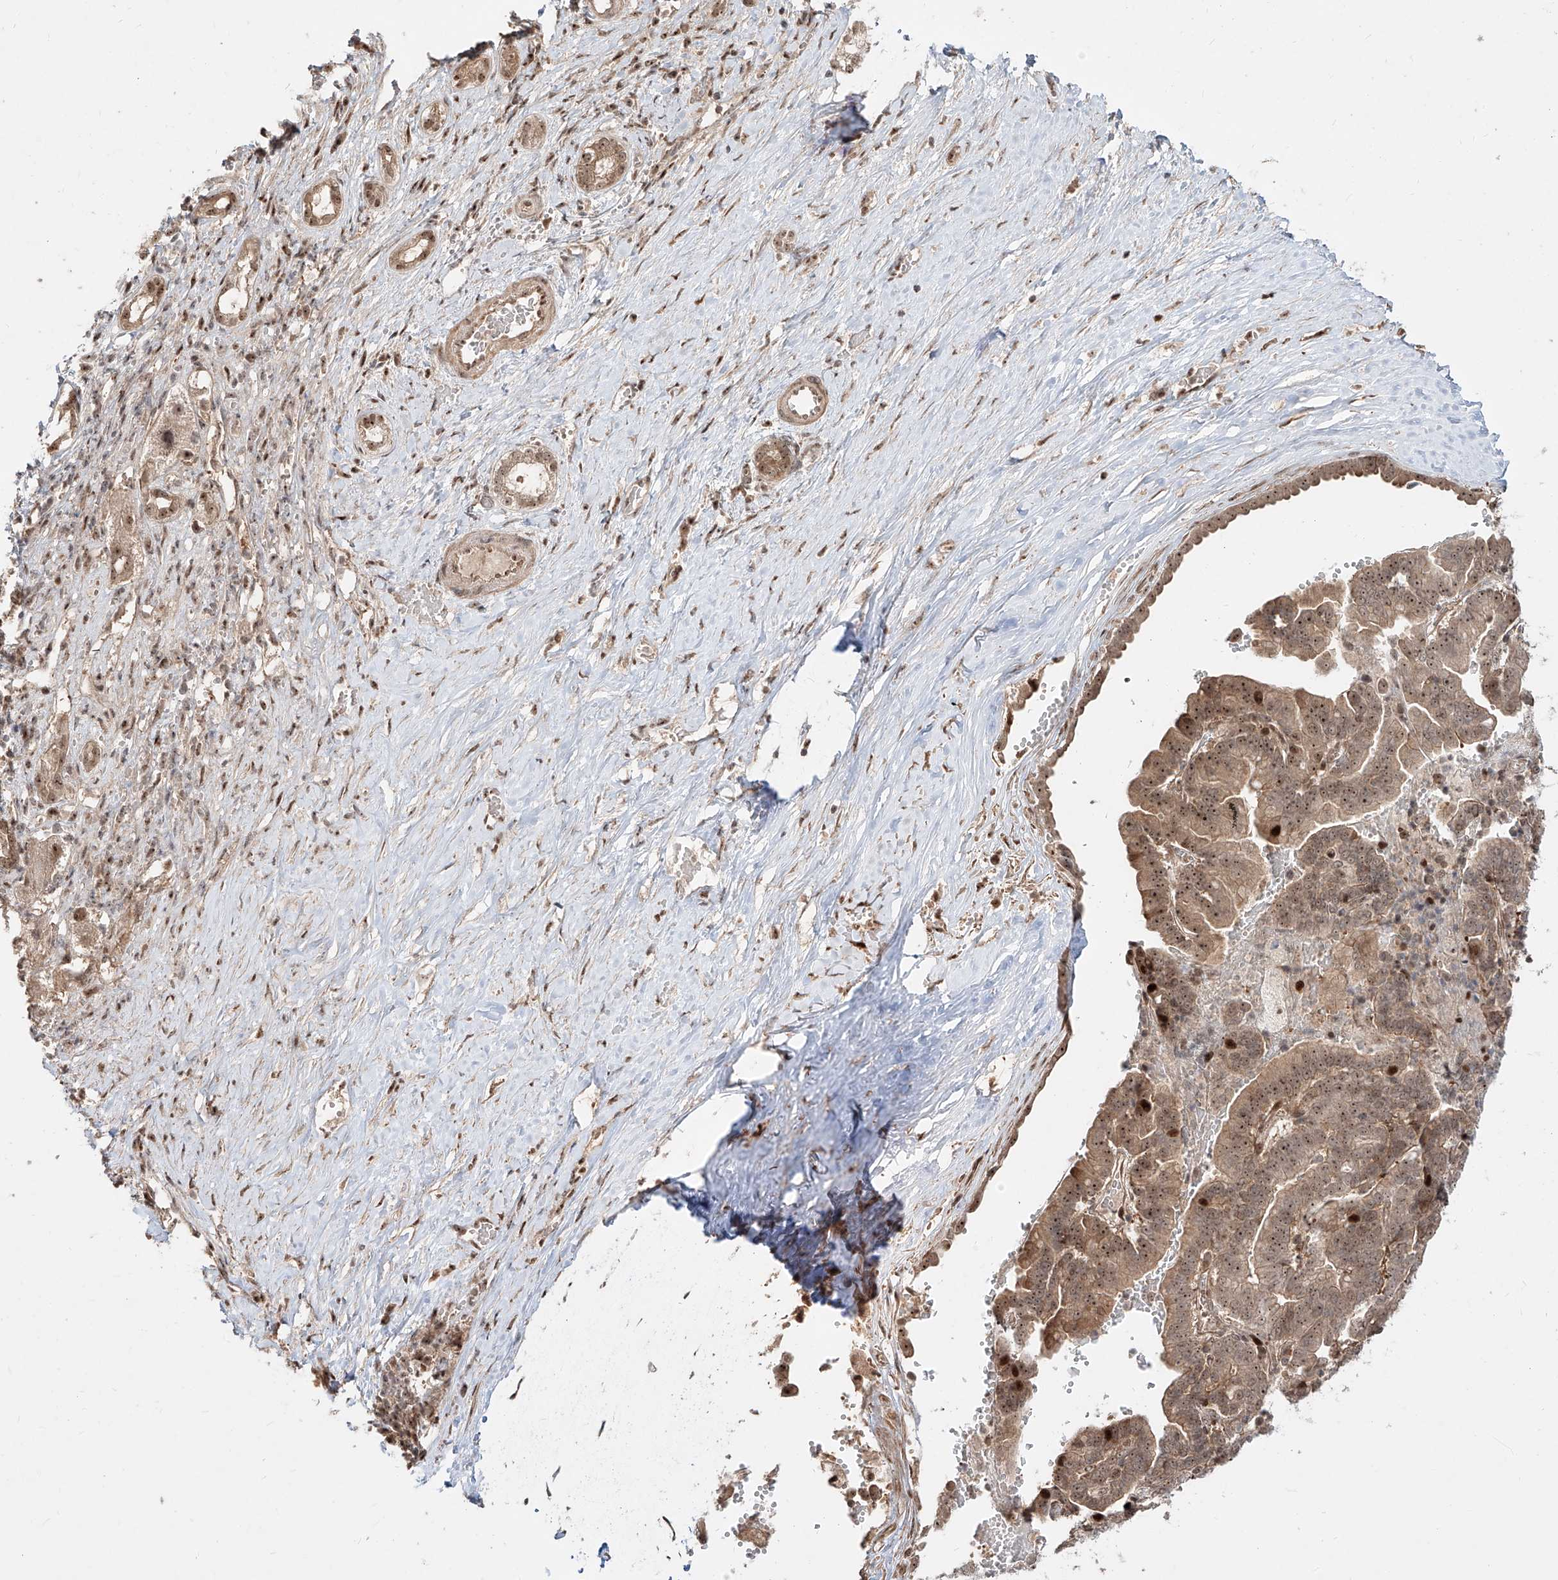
{"staining": {"intensity": "strong", "quantity": ">75%", "location": "cytoplasmic/membranous,nuclear"}, "tissue": "liver cancer", "cell_type": "Tumor cells", "image_type": "cancer", "snomed": [{"axis": "morphology", "description": "Cholangiocarcinoma"}, {"axis": "topography", "description": "Liver"}], "caption": "Human liver cancer stained with a brown dye displays strong cytoplasmic/membranous and nuclear positive expression in approximately >75% of tumor cells.", "gene": "ZNF710", "patient": {"sex": "female", "age": 75}}